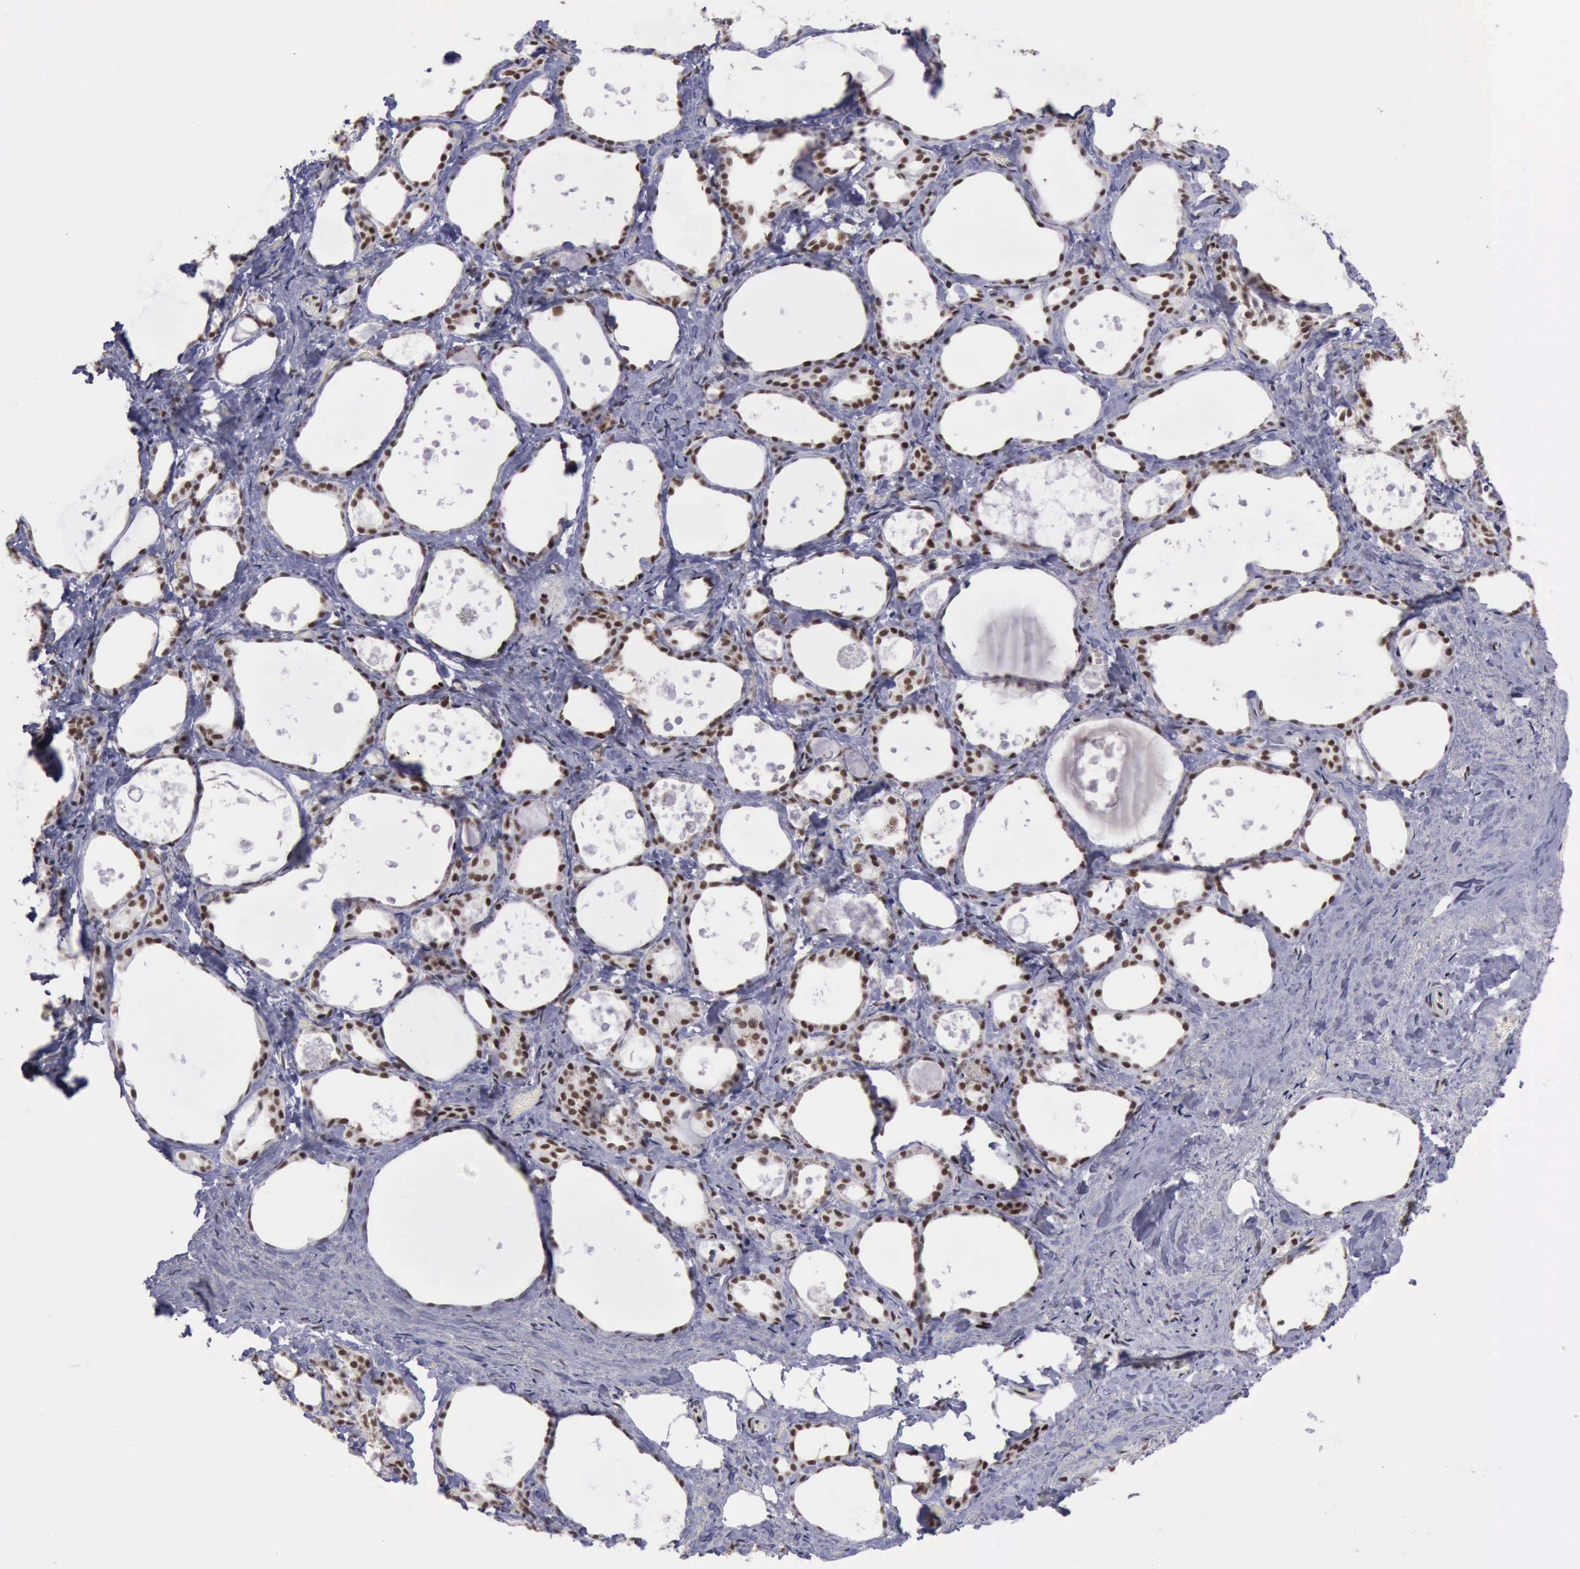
{"staining": {"intensity": "moderate", "quantity": ">75%", "location": "nuclear"}, "tissue": "thyroid gland", "cell_type": "Glandular cells", "image_type": "normal", "snomed": [{"axis": "morphology", "description": "Normal tissue, NOS"}, {"axis": "topography", "description": "Thyroid gland"}], "caption": "A medium amount of moderate nuclear positivity is present in about >75% of glandular cells in normal thyroid gland. (IHC, brightfield microscopy, high magnification).", "gene": "YY1", "patient": {"sex": "female", "age": 75}}